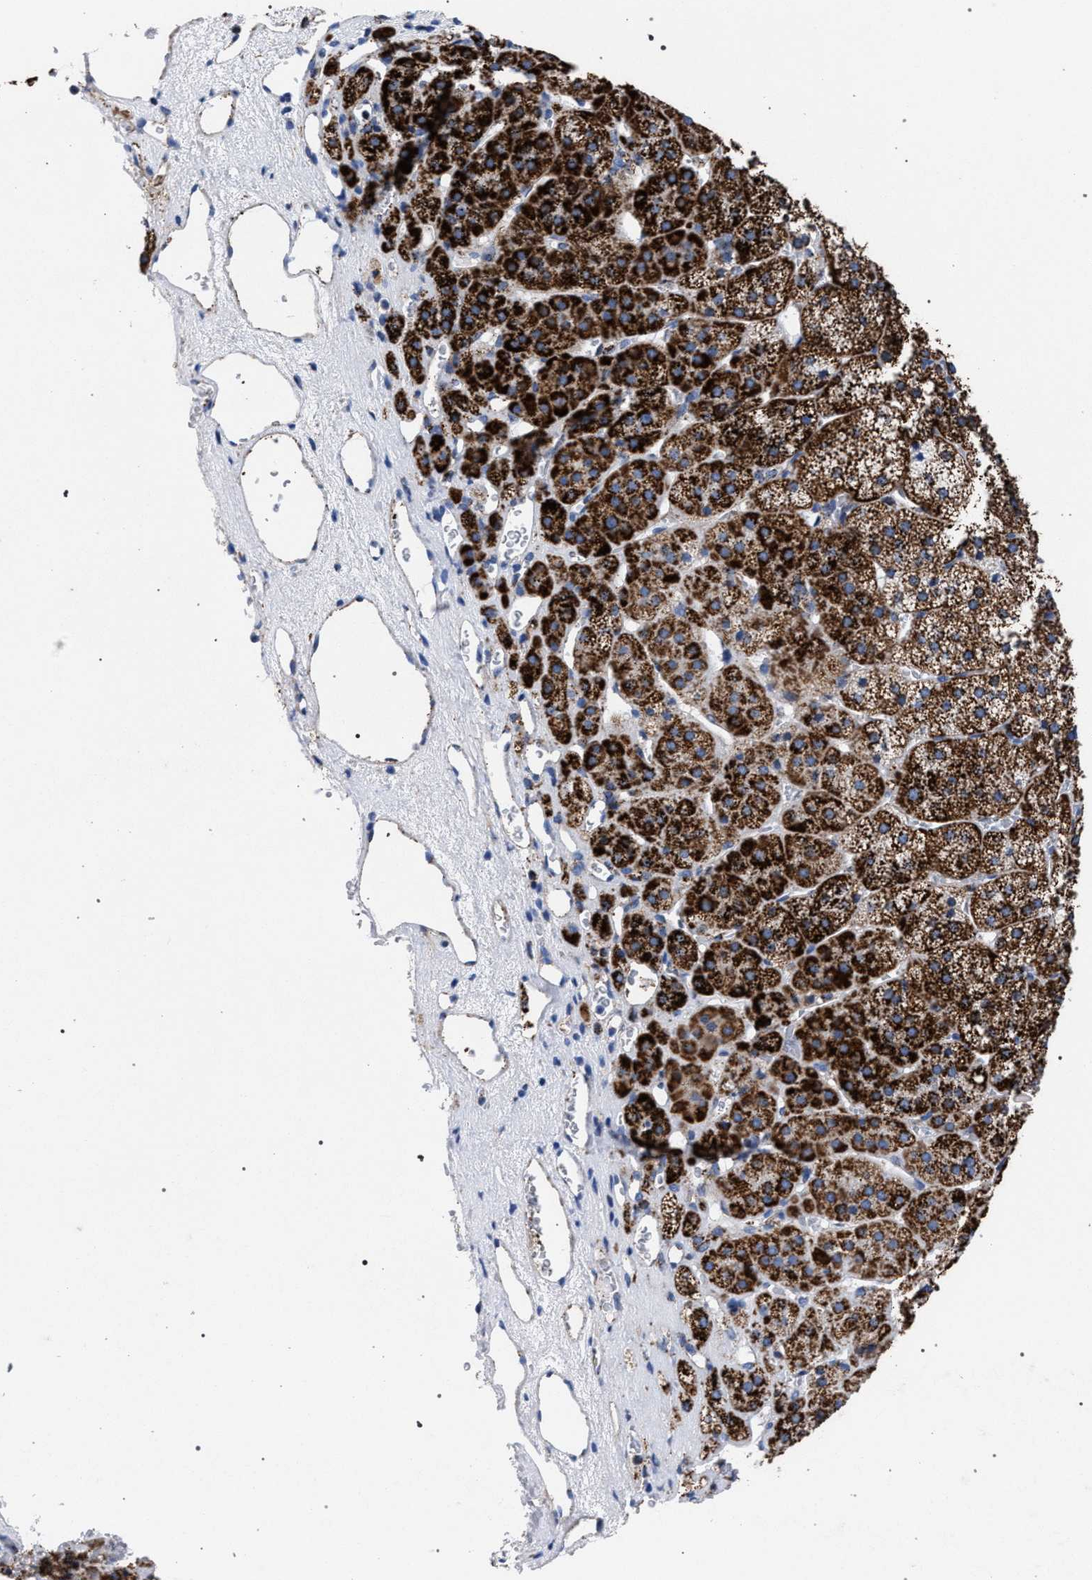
{"staining": {"intensity": "strong", "quantity": ">75%", "location": "cytoplasmic/membranous"}, "tissue": "adrenal gland", "cell_type": "Glandular cells", "image_type": "normal", "snomed": [{"axis": "morphology", "description": "Normal tissue, NOS"}, {"axis": "topography", "description": "Adrenal gland"}], "caption": "Approximately >75% of glandular cells in normal adrenal gland display strong cytoplasmic/membranous protein expression as visualized by brown immunohistochemical staining.", "gene": "ACADS", "patient": {"sex": "female", "age": 44}}